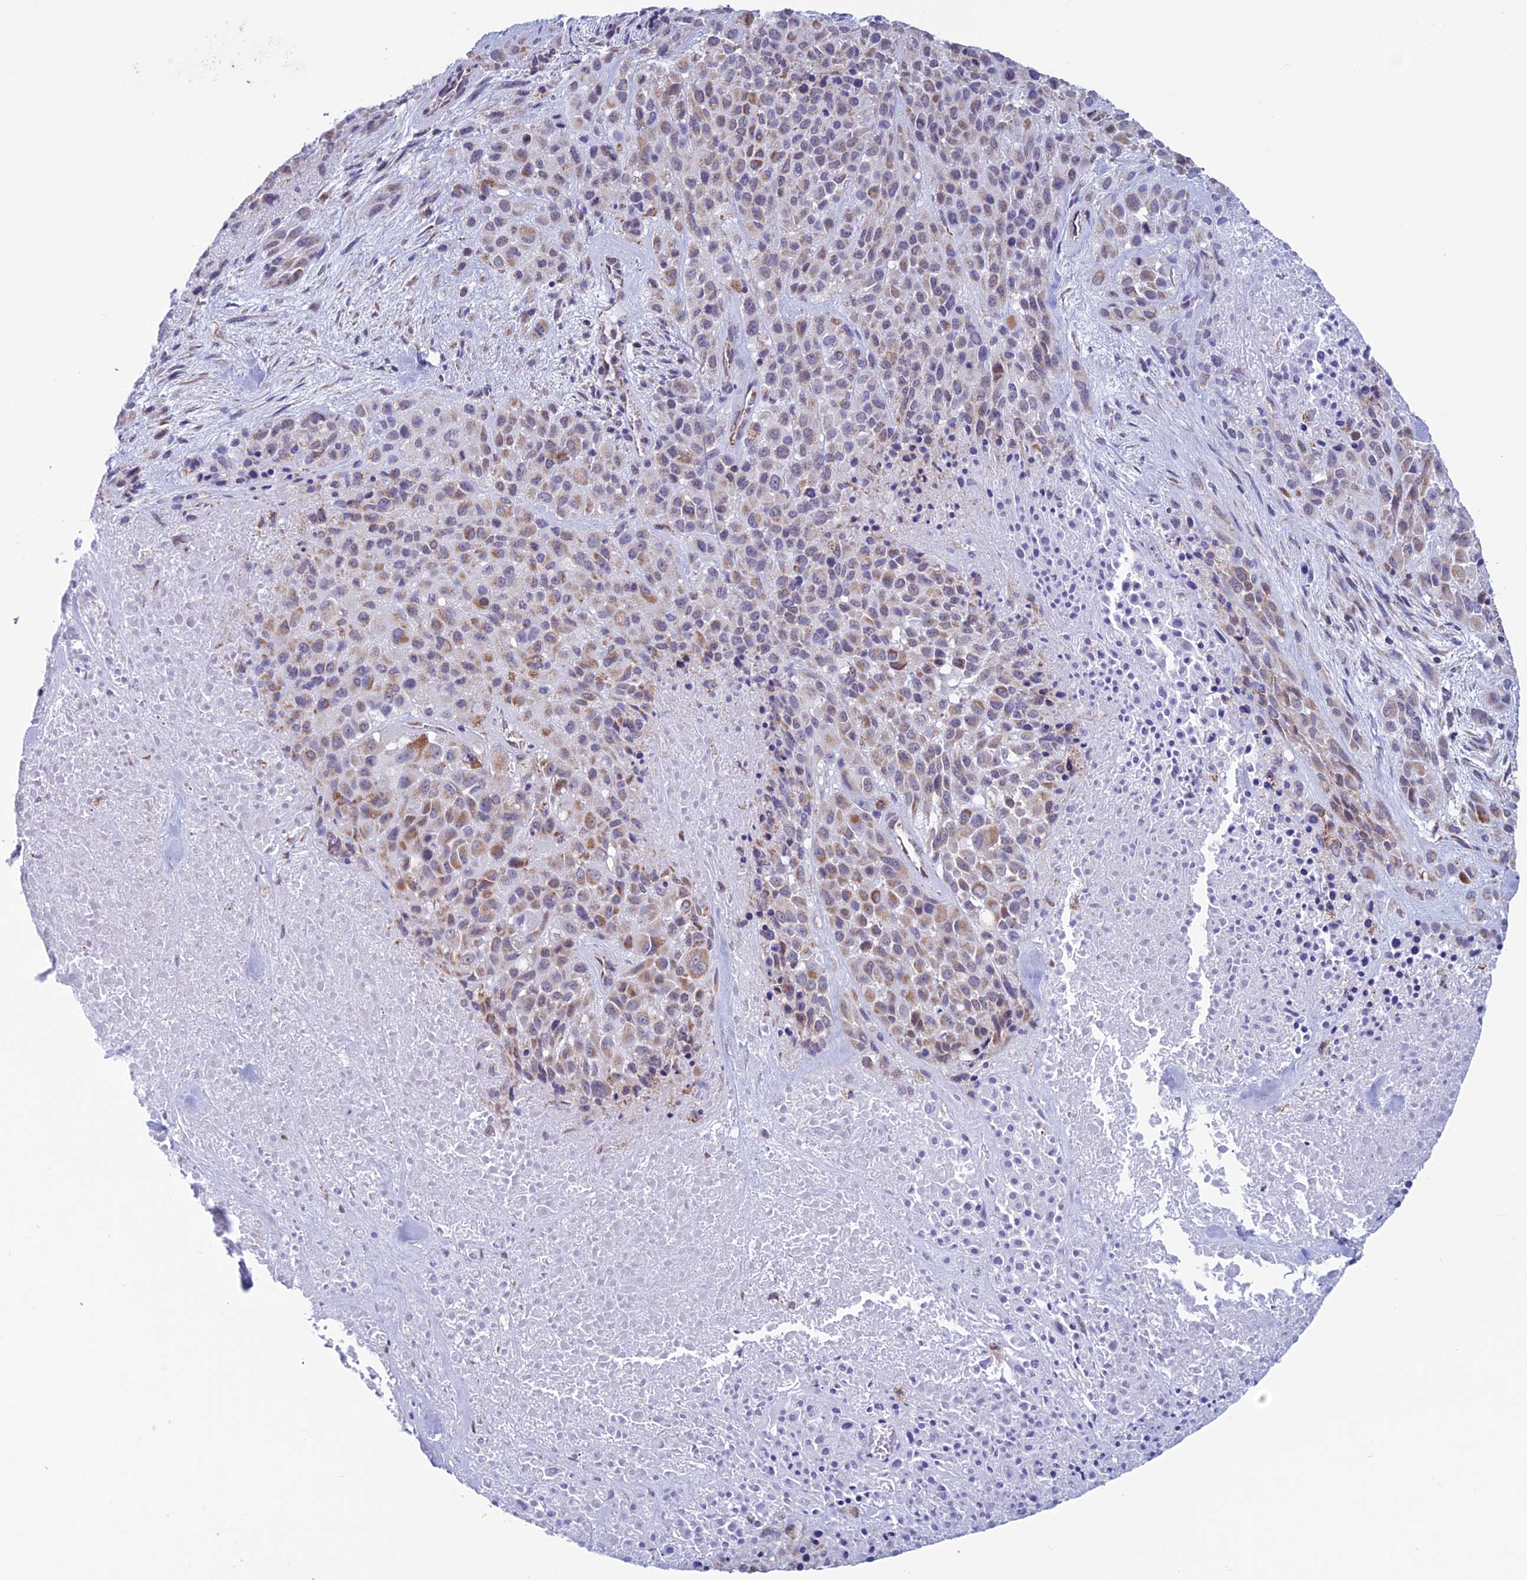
{"staining": {"intensity": "weak", "quantity": ">75%", "location": "cytoplasmic/membranous"}, "tissue": "melanoma", "cell_type": "Tumor cells", "image_type": "cancer", "snomed": [{"axis": "morphology", "description": "Malignant melanoma, Metastatic site"}, {"axis": "topography", "description": "Skin"}], "caption": "Immunohistochemical staining of human malignant melanoma (metastatic site) displays weak cytoplasmic/membranous protein staining in approximately >75% of tumor cells.", "gene": "ZNG1B", "patient": {"sex": "female", "age": 81}}